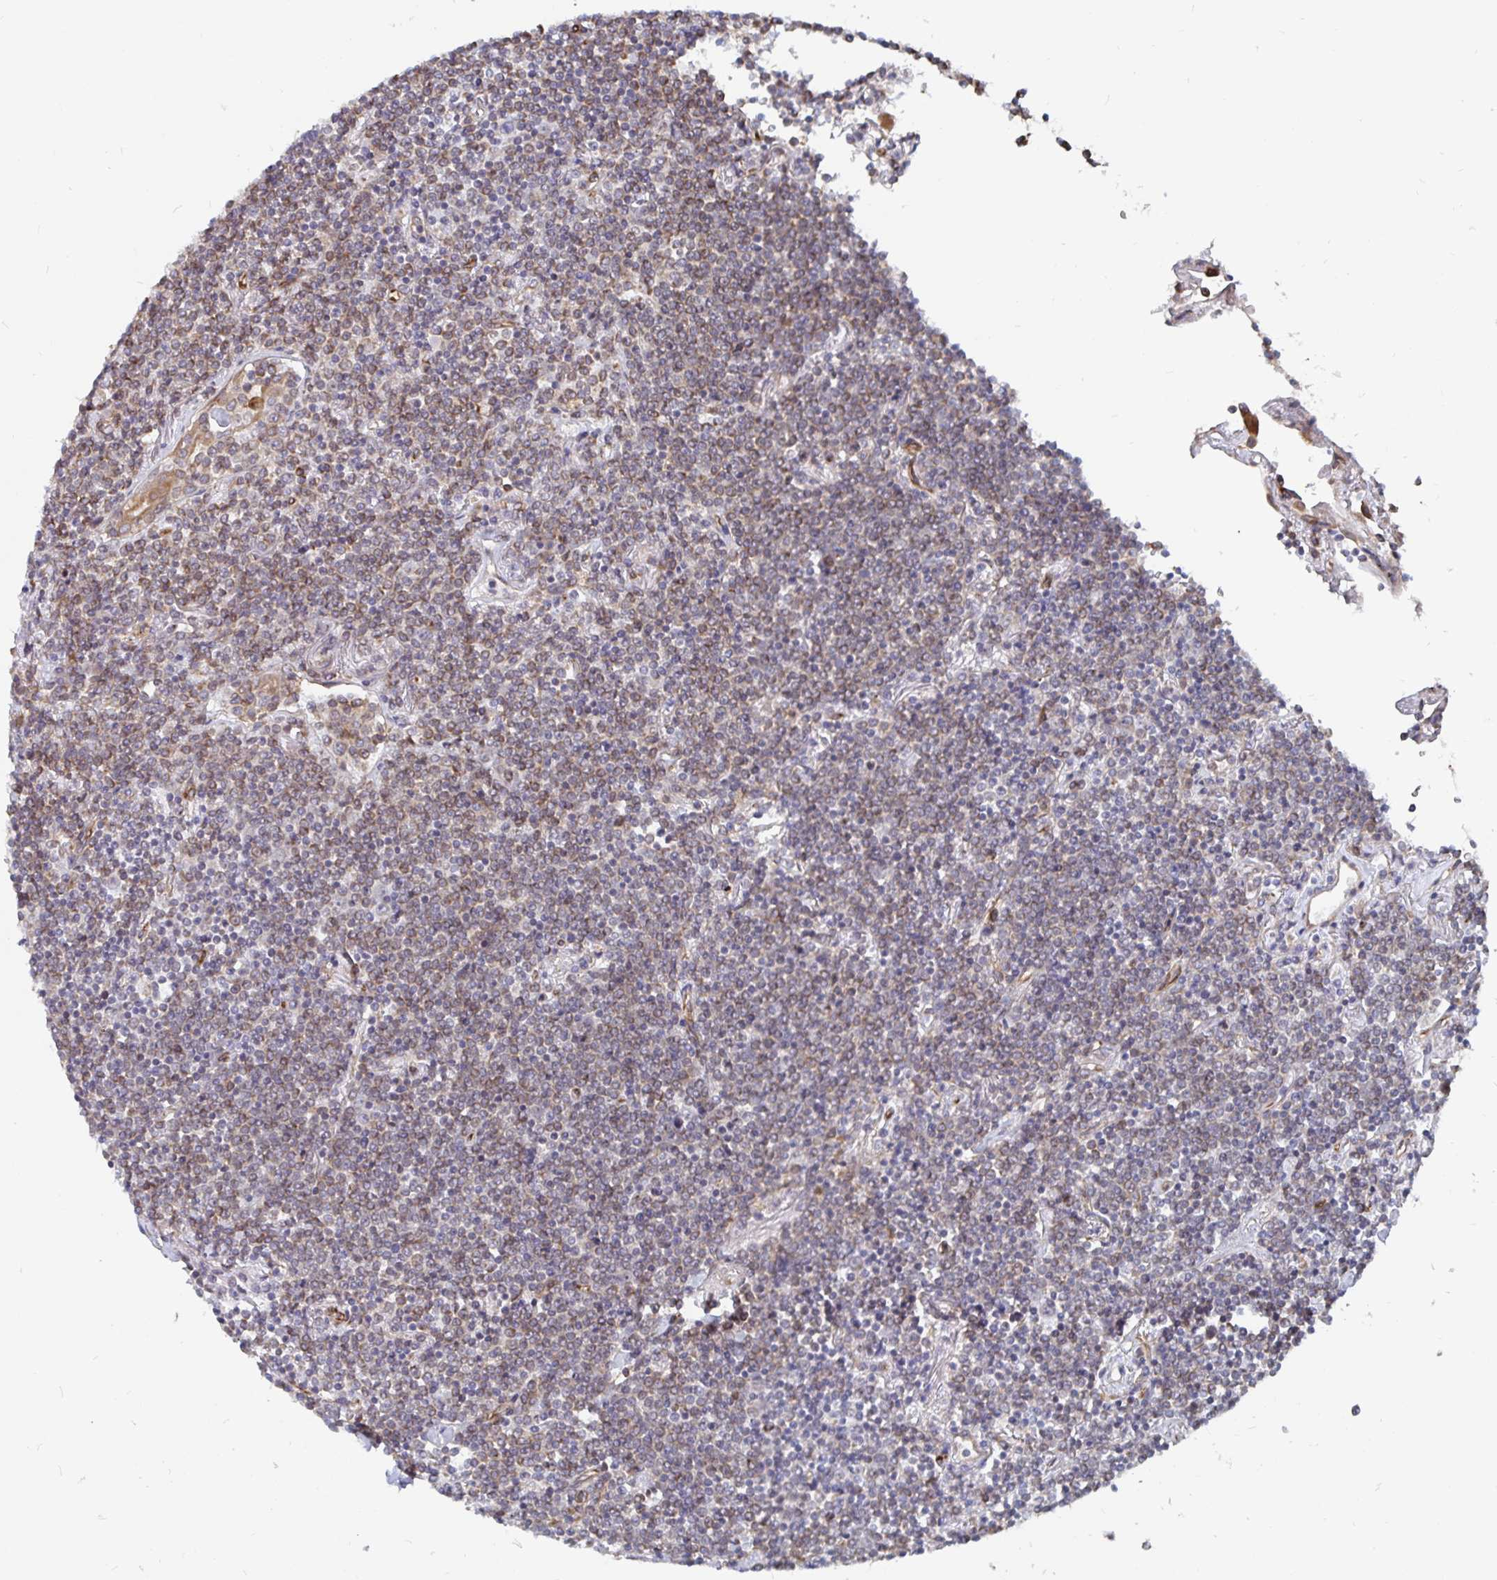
{"staining": {"intensity": "weak", "quantity": ">75%", "location": "cytoplasmic/membranous"}, "tissue": "lymphoma", "cell_type": "Tumor cells", "image_type": "cancer", "snomed": [{"axis": "morphology", "description": "Malignant lymphoma, non-Hodgkin's type, Low grade"}, {"axis": "topography", "description": "Lung"}], "caption": "Human lymphoma stained for a protein (brown) demonstrates weak cytoplasmic/membranous positive expression in about >75% of tumor cells.", "gene": "BCAP29", "patient": {"sex": "female", "age": 71}}